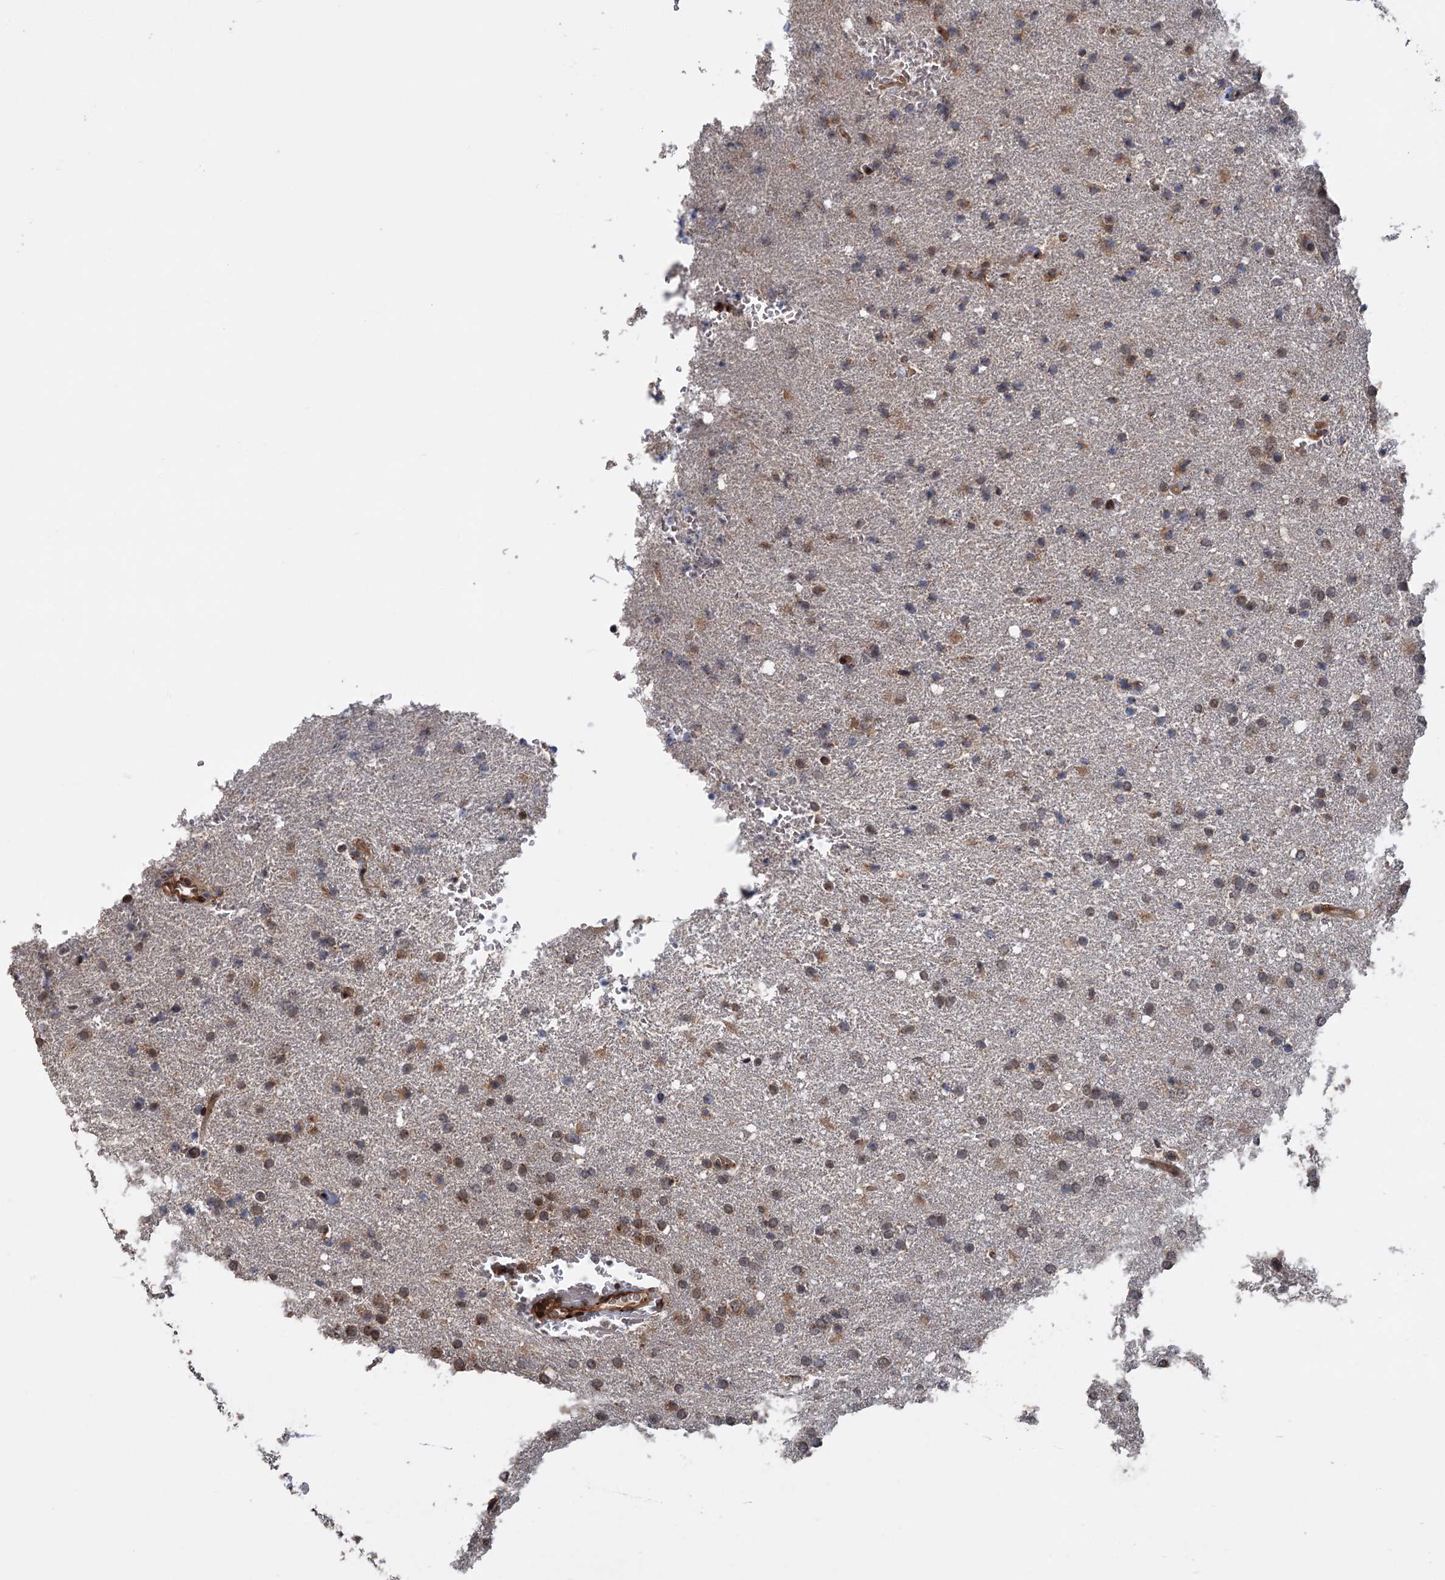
{"staining": {"intensity": "weak", "quantity": "25%-75%", "location": "cytoplasmic/membranous"}, "tissue": "glioma", "cell_type": "Tumor cells", "image_type": "cancer", "snomed": [{"axis": "morphology", "description": "Glioma, malignant, High grade"}, {"axis": "topography", "description": "Brain"}], "caption": "Immunohistochemistry (IHC) micrograph of neoplastic tissue: glioma stained using immunohistochemistry (IHC) exhibits low levels of weak protein expression localized specifically in the cytoplasmic/membranous of tumor cells, appearing as a cytoplasmic/membranous brown color.", "gene": "KANSL2", "patient": {"sex": "male", "age": 72}}